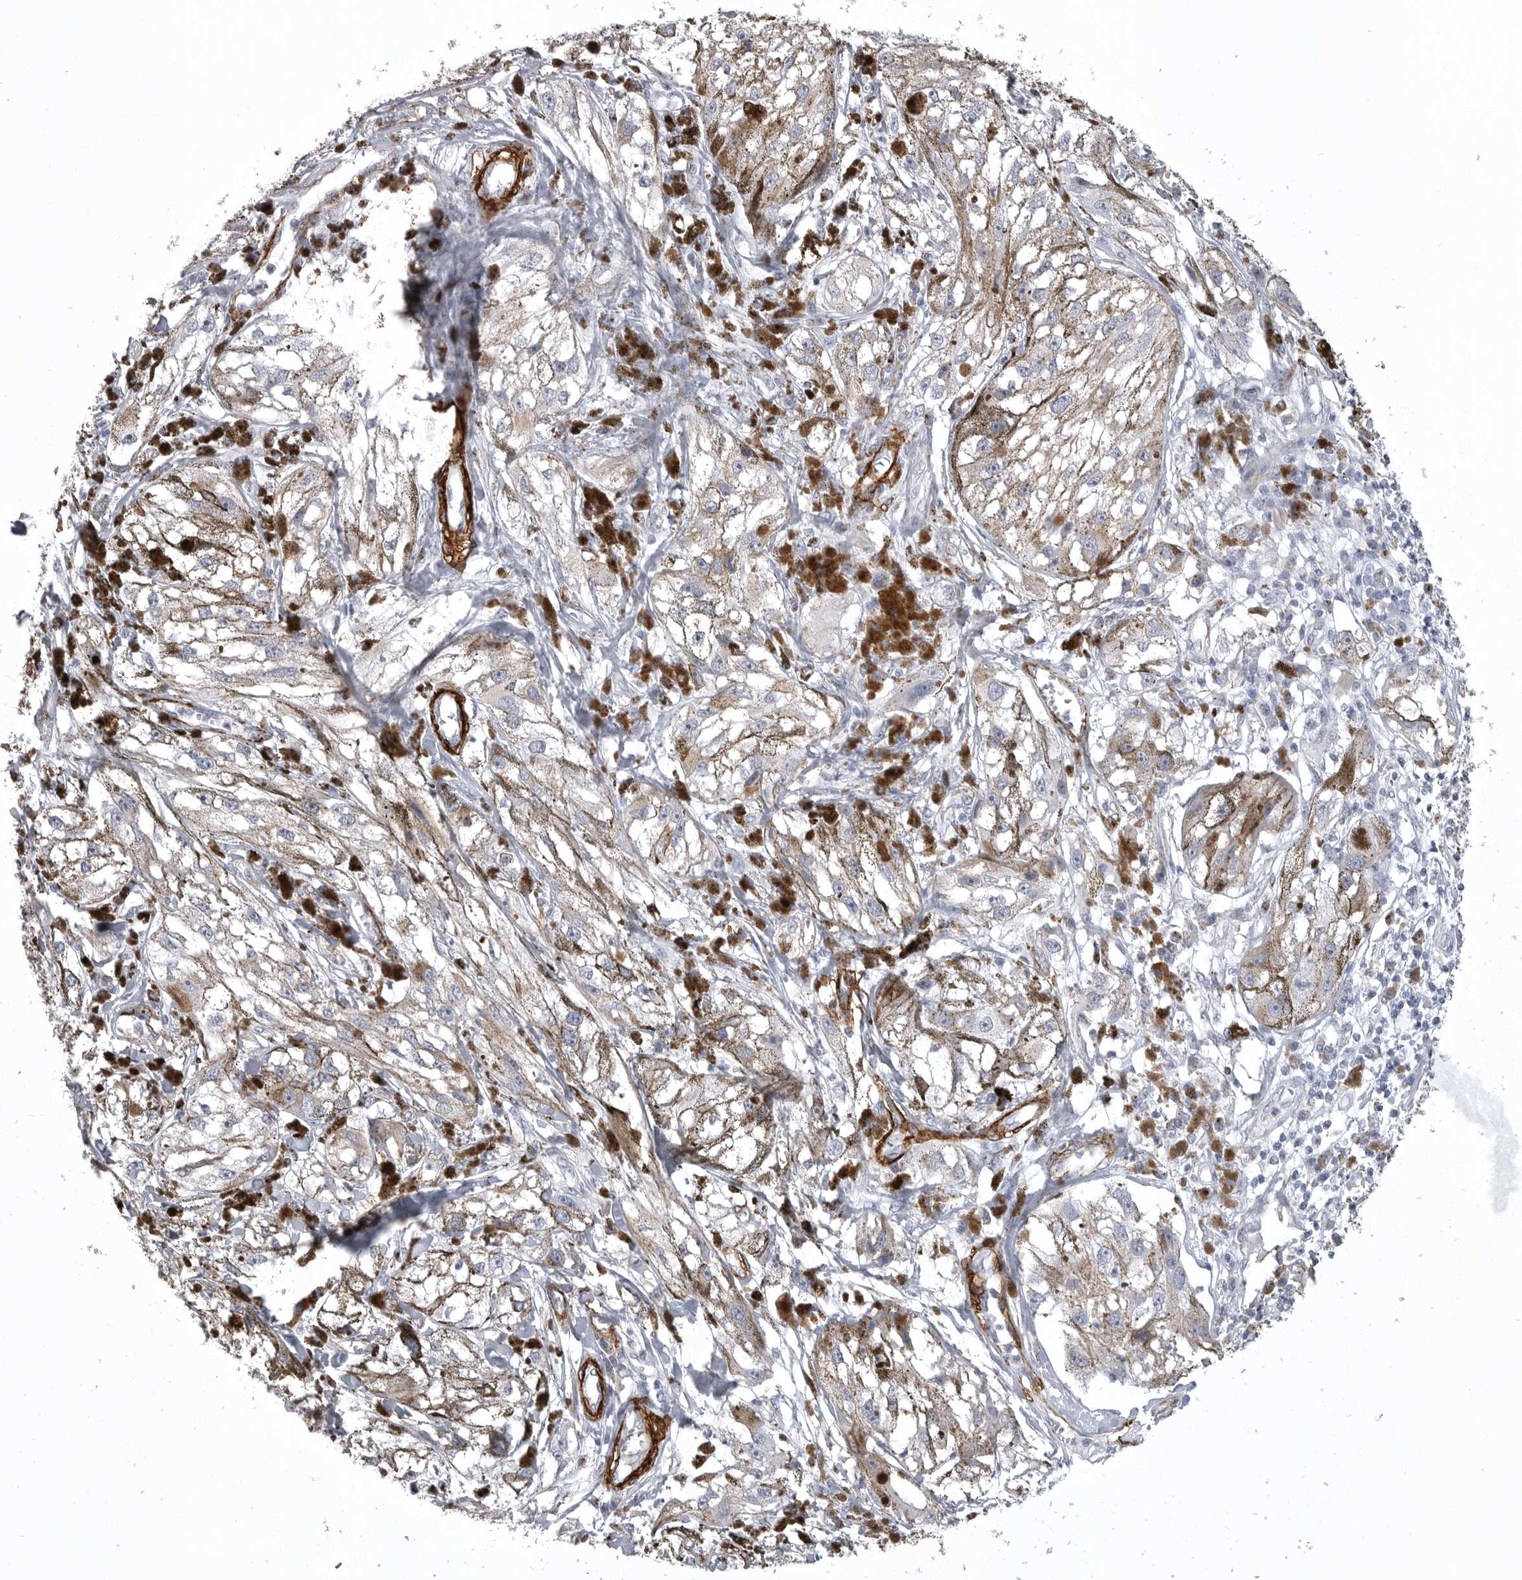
{"staining": {"intensity": "negative", "quantity": "none", "location": "none"}, "tissue": "melanoma", "cell_type": "Tumor cells", "image_type": "cancer", "snomed": [{"axis": "morphology", "description": "Malignant melanoma, NOS"}, {"axis": "topography", "description": "Skin"}], "caption": "Tumor cells show no significant protein staining in melanoma.", "gene": "AOC3", "patient": {"sex": "male", "age": 88}}